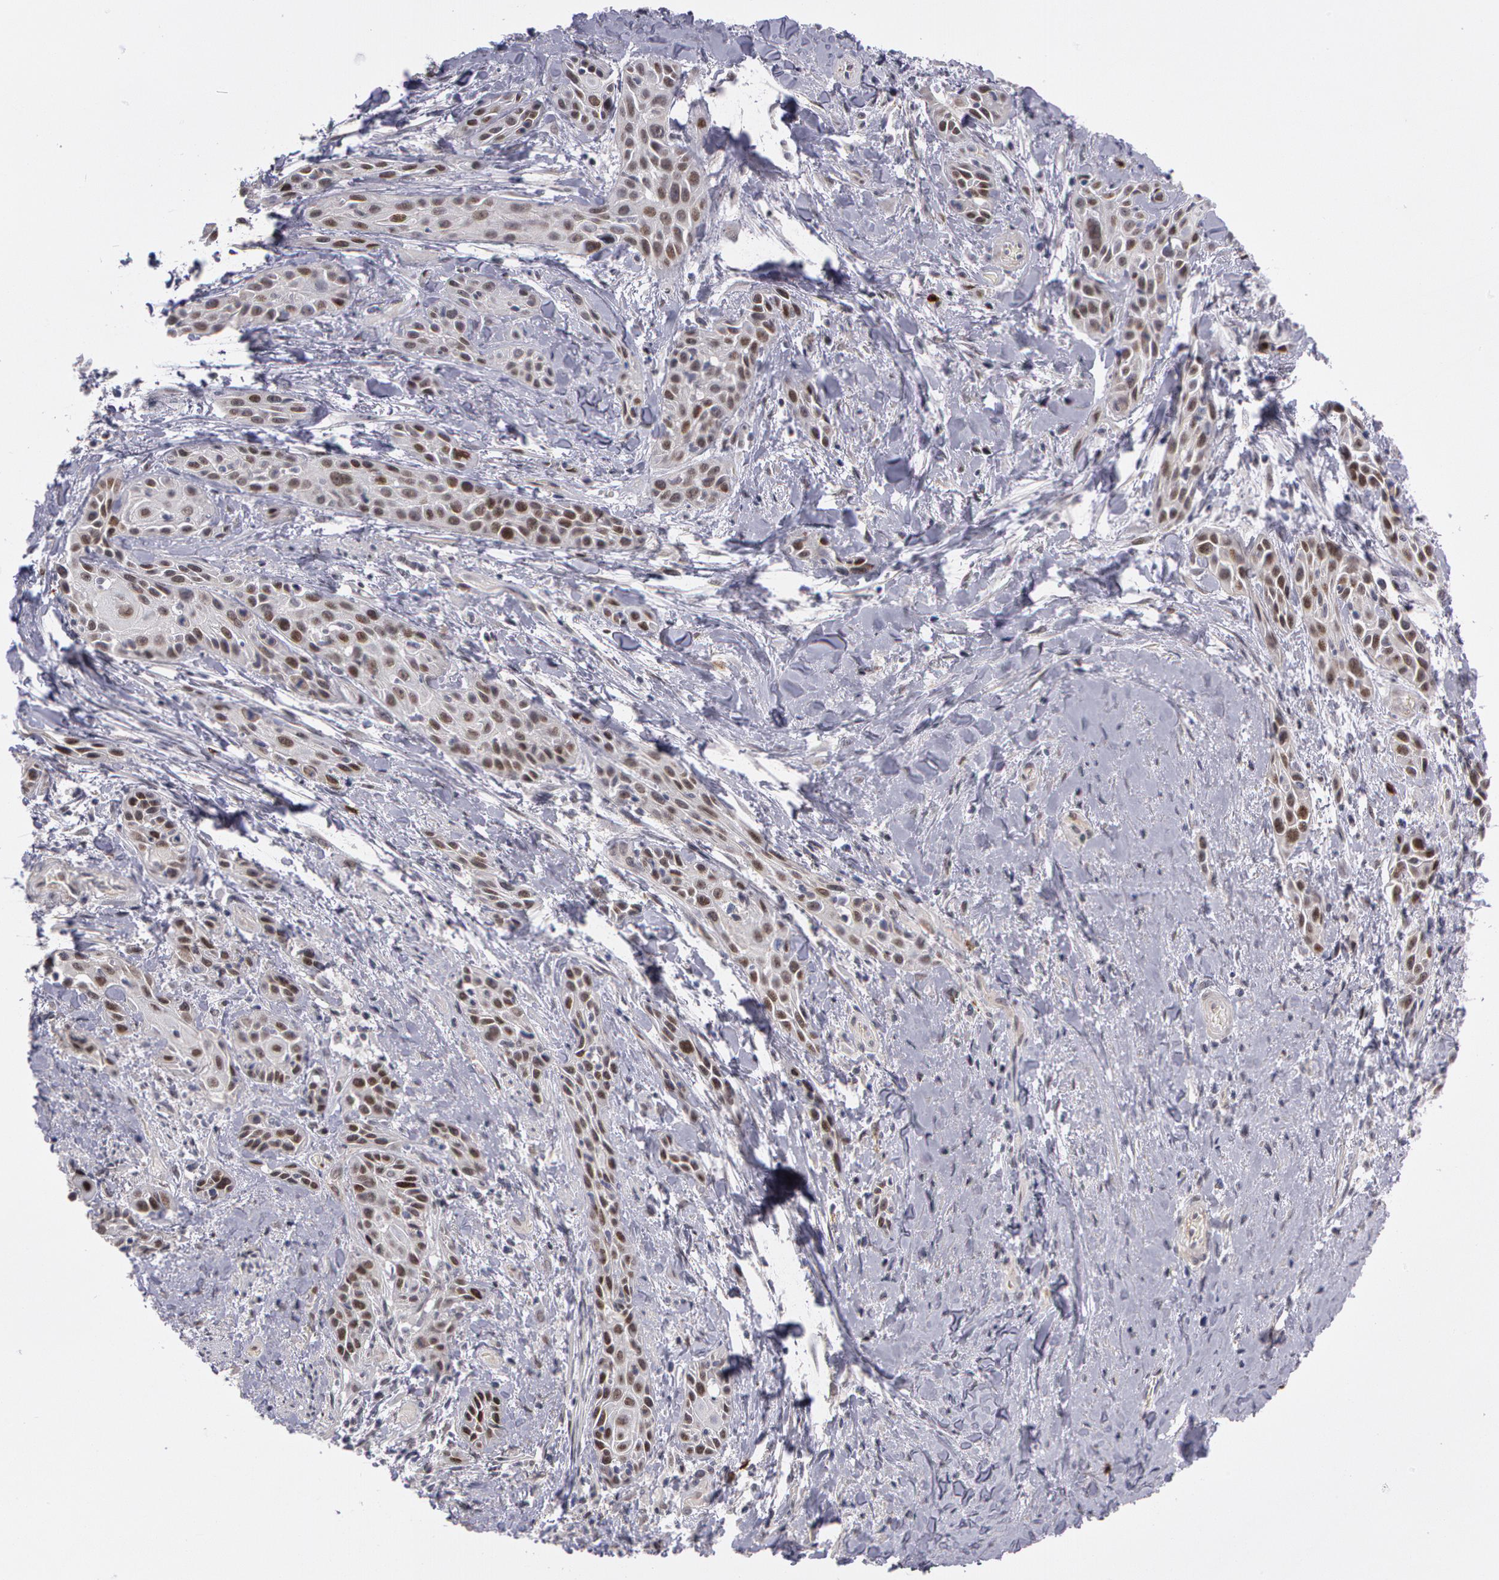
{"staining": {"intensity": "weak", "quantity": "<25%", "location": "nuclear"}, "tissue": "skin cancer", "cell_type": "Tumor cells", "image_type": "cancer", "snomed": [{"axis": "morphology", "description": "Squamous cell carcinoma, NOS"}, {"axis": "topography", "description": "Skin"}, {"axis": "topography", "description": "Anal"}], "caption": "Tumor cells are negative for brown protein staining in skin cancer.", "gene": "PRICKLE1", "patient": {"sex": "male", "age": 64}}